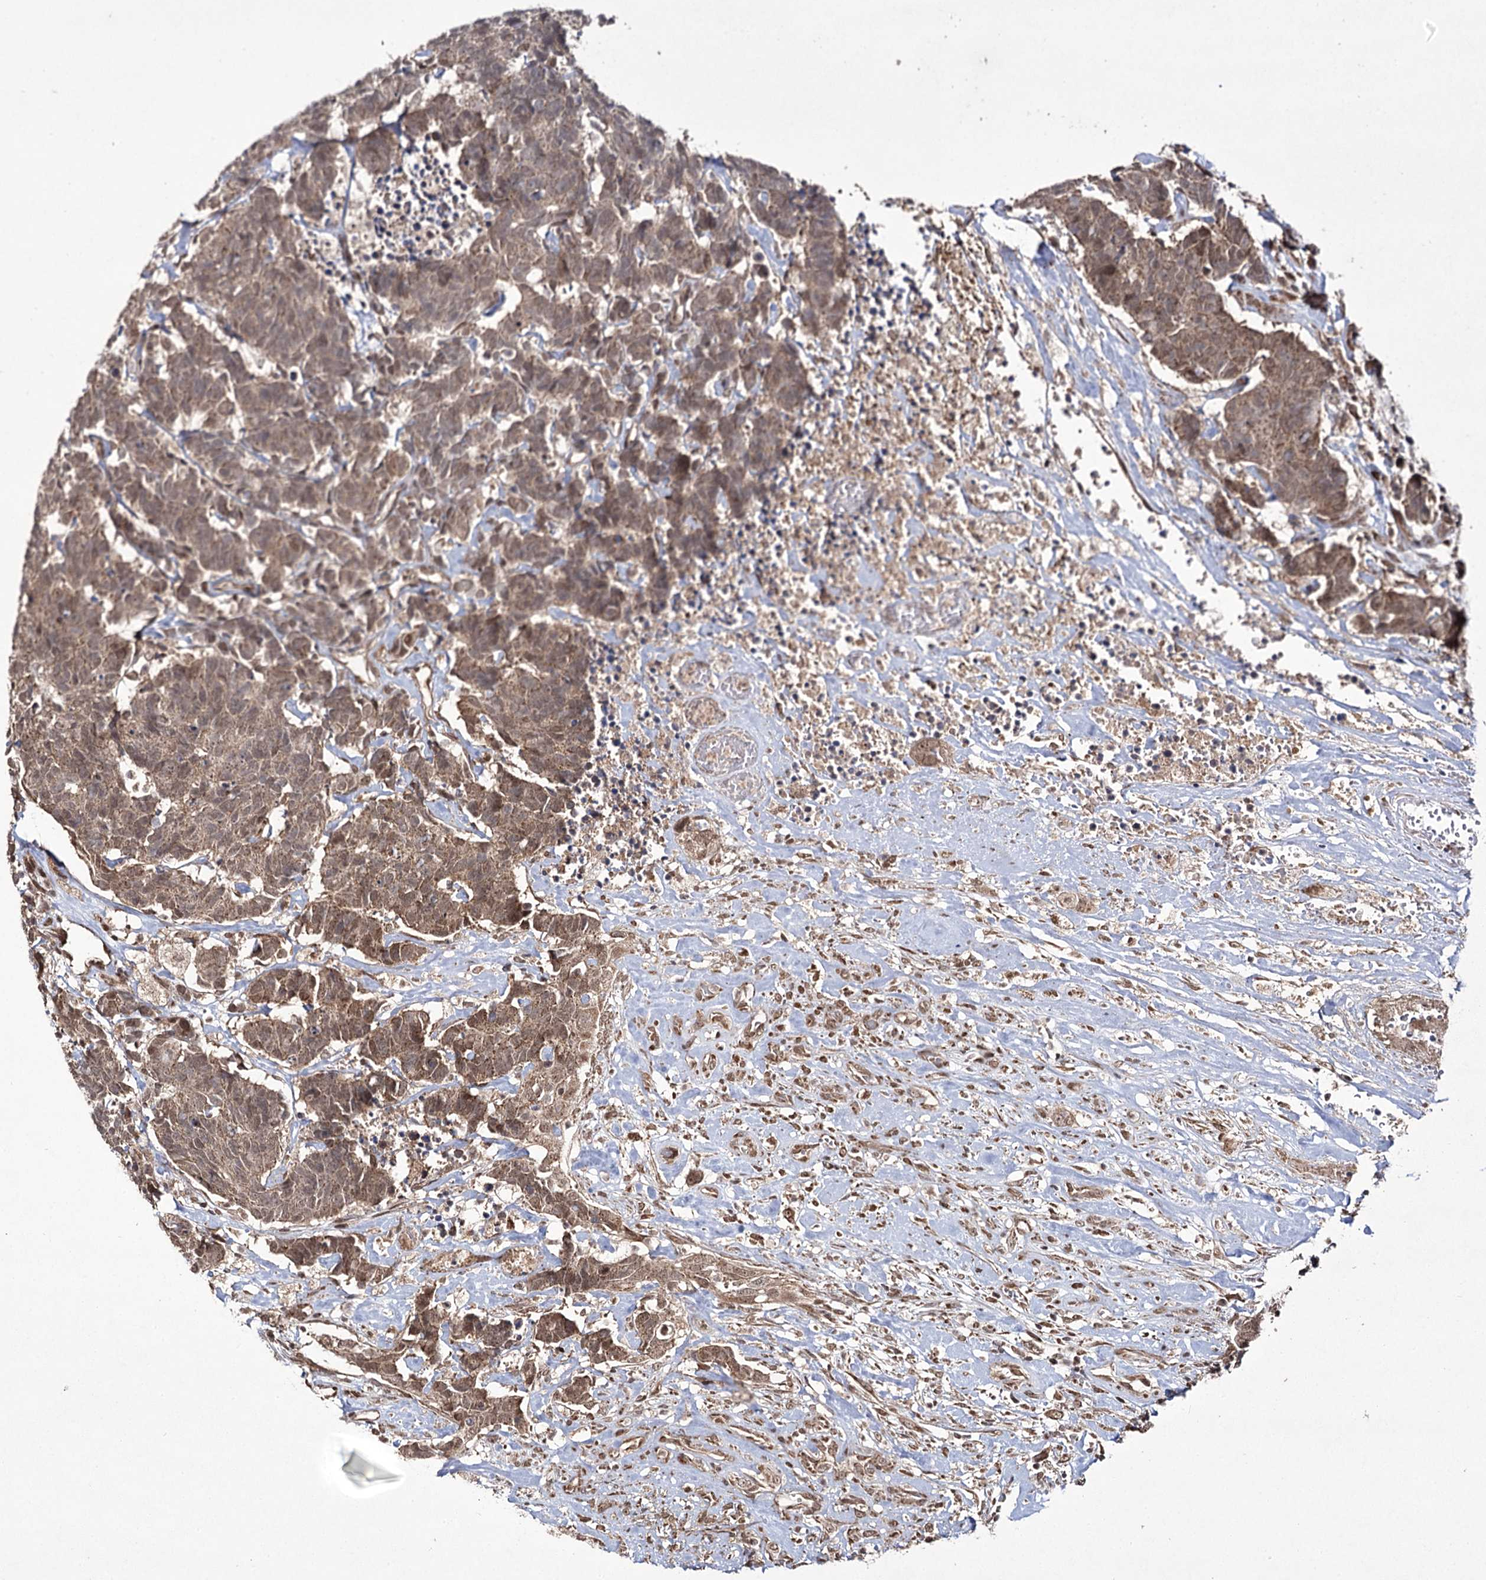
{"staining": {"intensity": "moderate", "quantity": ">75%", "location": "cytoplasmic/membranous,nuclear"}, "tissue": "carcinoid", "cell_type": "Tumor cells", "image_type": "cancer", "snomed": [{"axis": "morphology", "description": "Carcinoma, NOS"}, {"axis": "morphology", "description": "Carcinoid, malignant, NOS"}, {"axis": "topography", "description": "Urinary bladder"}], "caption": "Moderate cytoplasmic/membranous and nuclear staining for a protein is seen in about >75% of tumor cells of carcinoid using immunohistochemistry (IHC).", "gene": "TRNT1", "patient": {"sex": "male", "age": 57}}